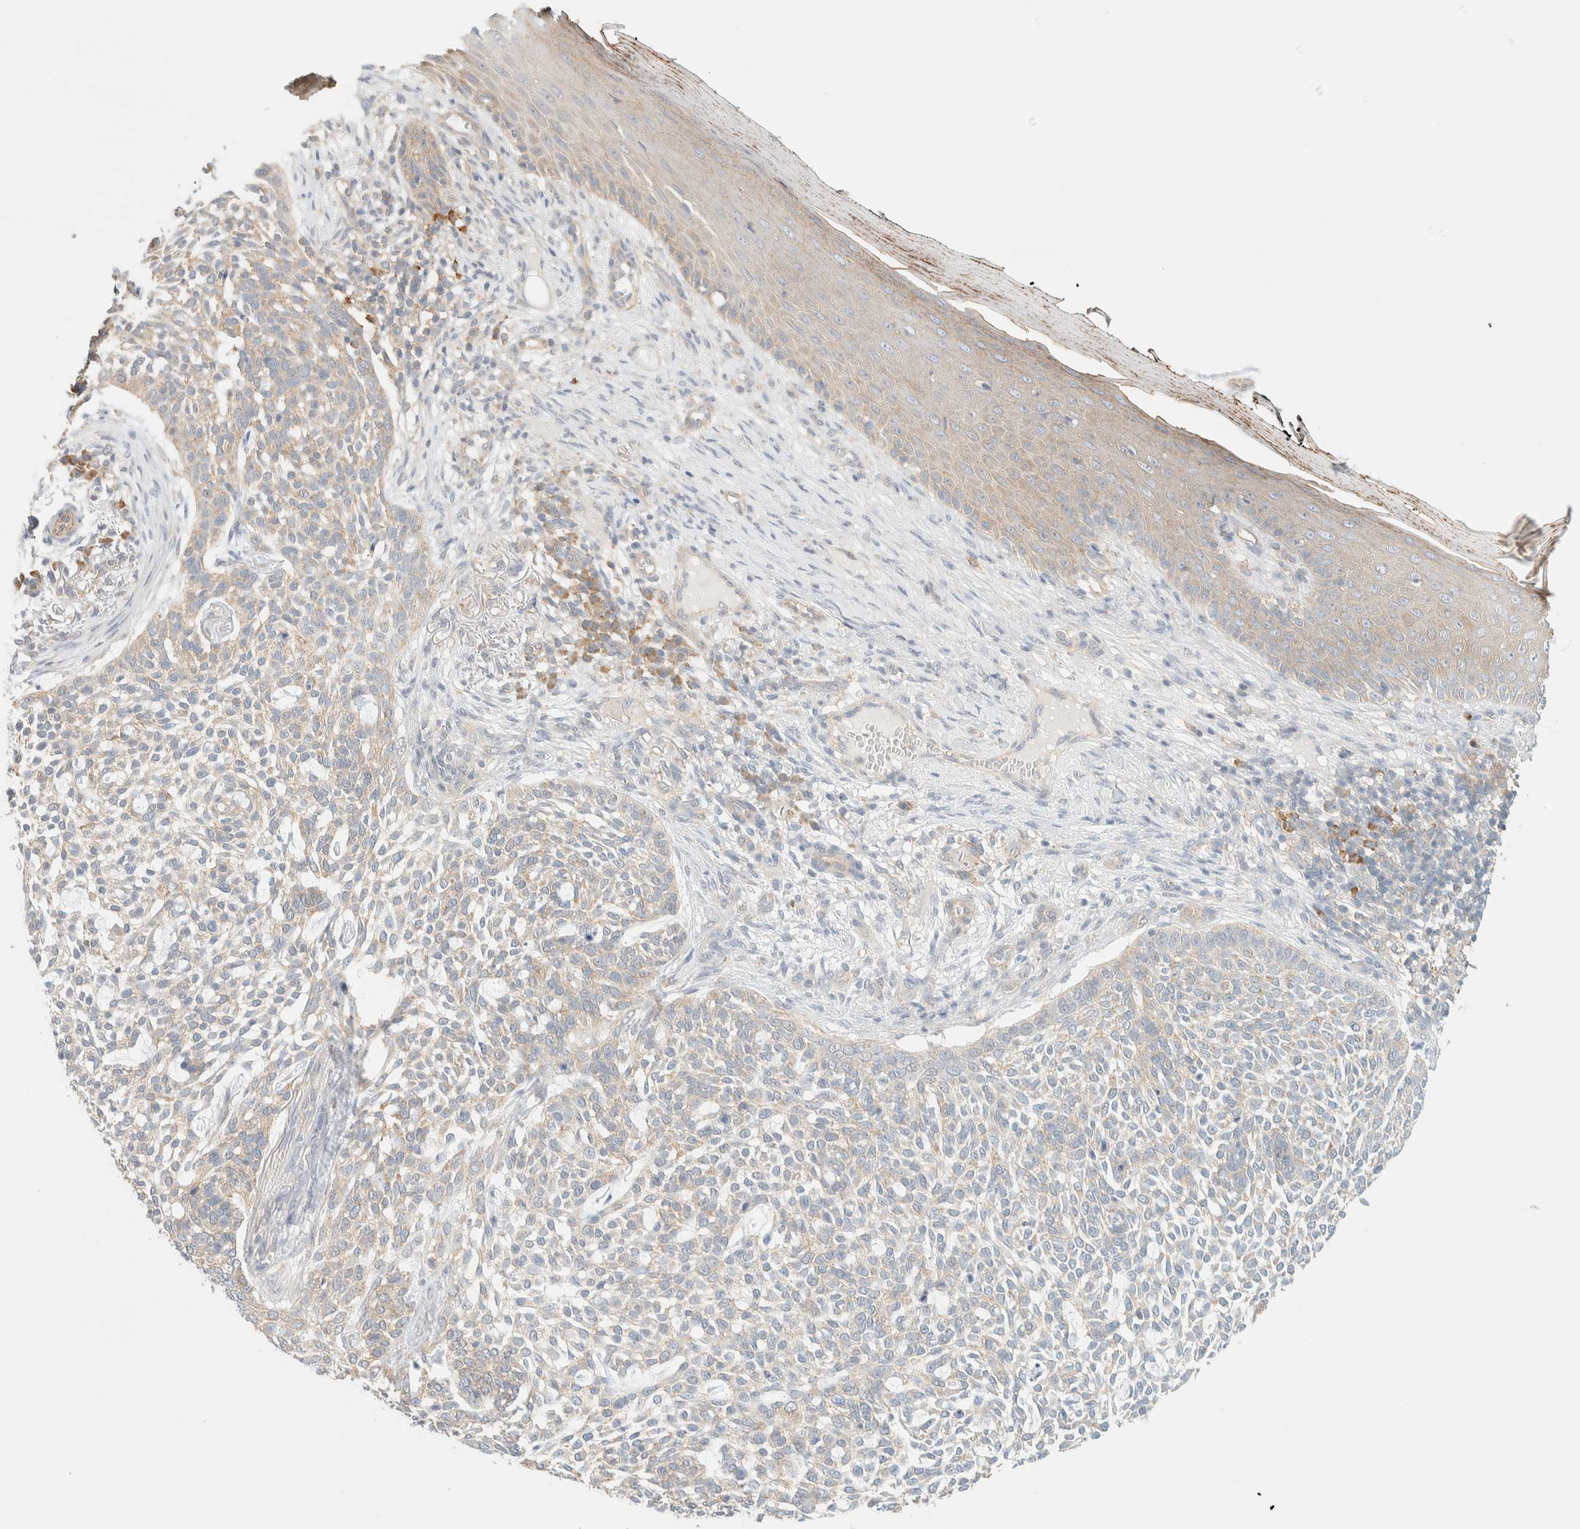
{"staining": {"intensity": "weak", "quantity": "25%-75%", "location": "cytoplasmic/membranous"}, "tissue": "skin cancer", "cell_type": "Tumor cells", "image_type": "cancer", "snomed": [{"axis": "morphology", "description": "Basal cell carcinoma"}, {"axis": "topography", "description": "Skin"}], "caption": "Human skin cancer (basal cell carcinoma) stained for a protein (brown) demonstrates weak cytoplasmic/membranous positive positivity in about 25%-75% of tumor cells.", "gene": "TBC1D8B", "patient": {"sex": "female", "age": 64}}